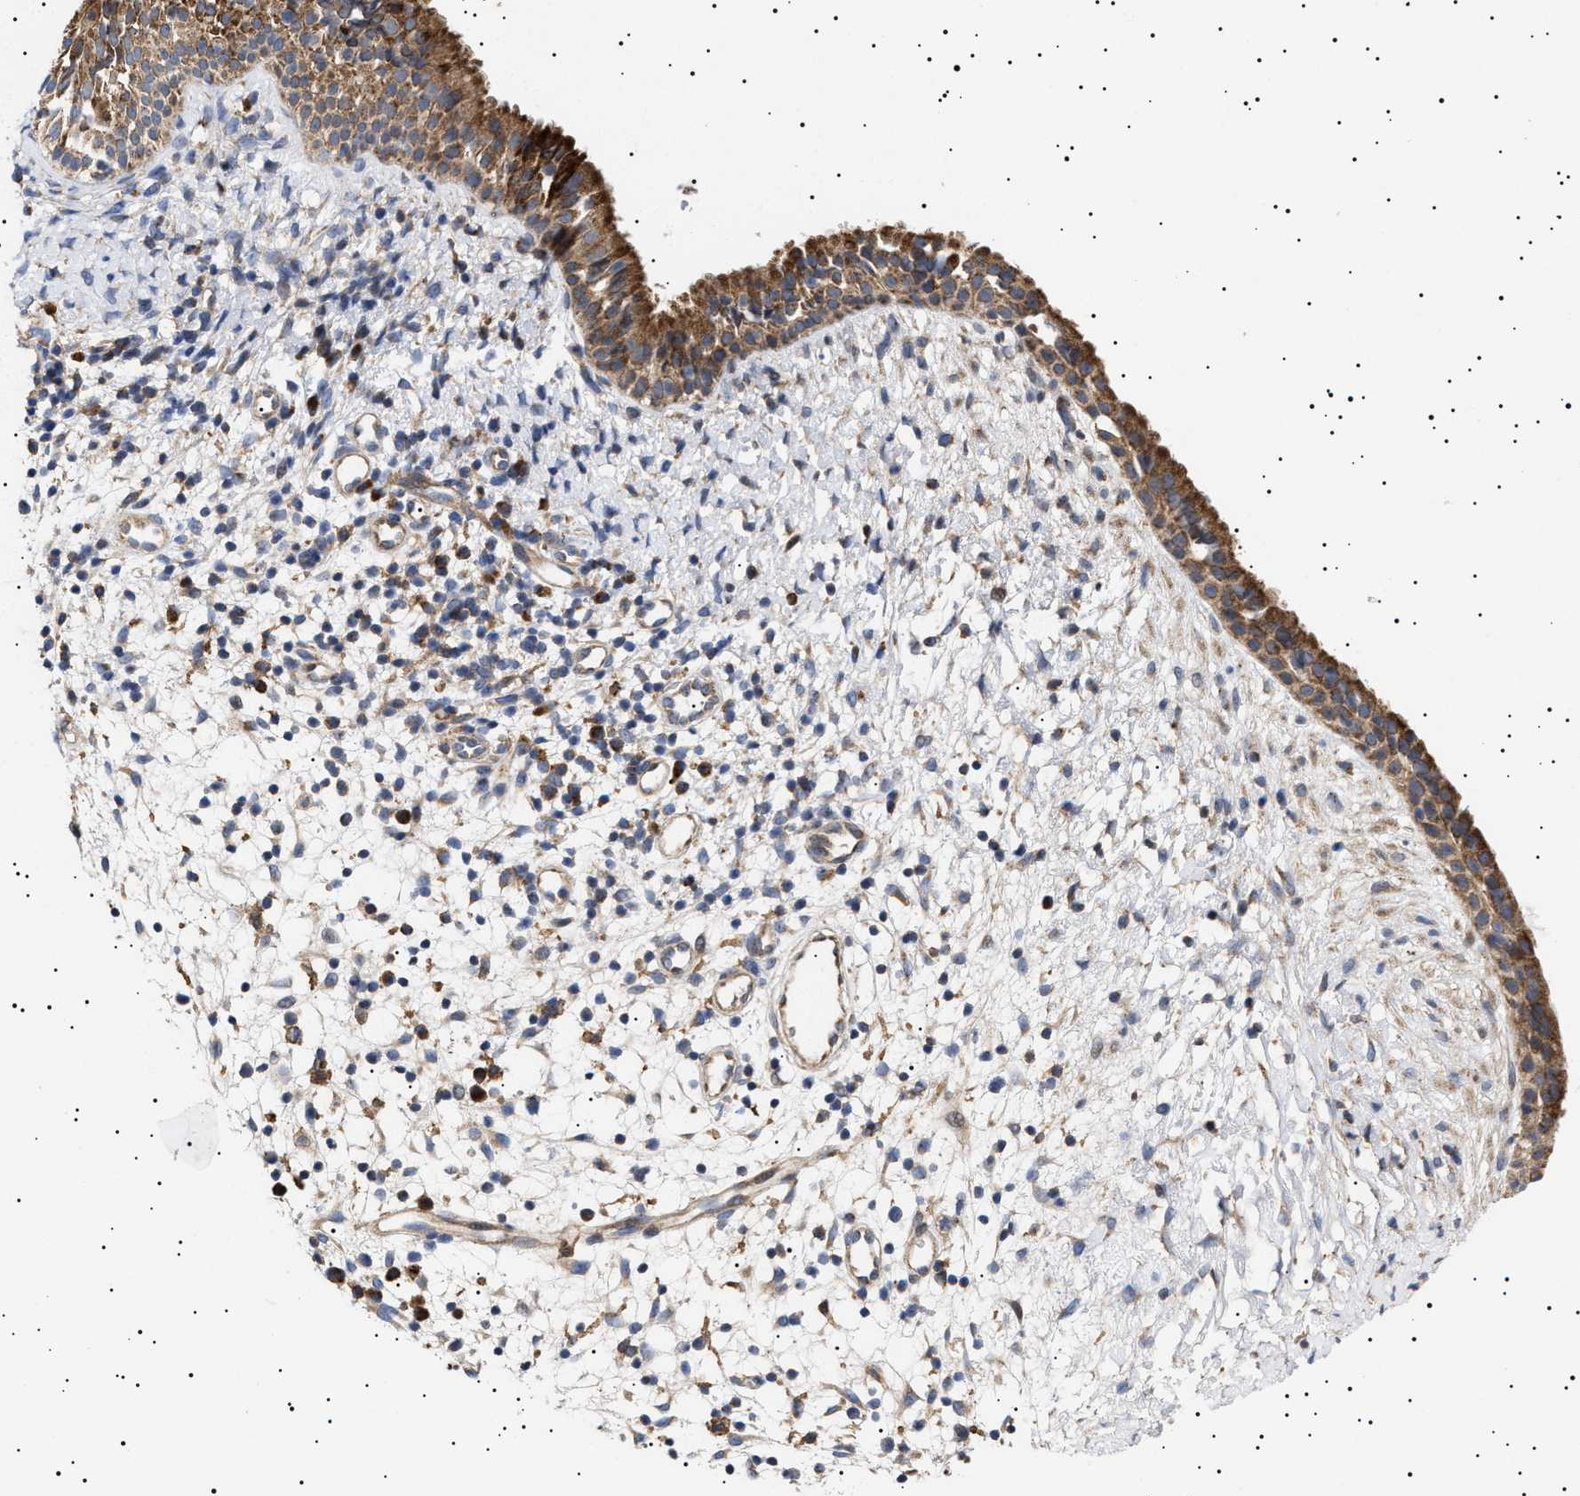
{"staining": {"intensity": "moderate", "quantity": ">75%", "location": "cytoplasmic/membranous"}, "tissue": "nasopharynx", "cell_type": "Respiratory epithelial cells", "image_type": "normal", "snomed": [{"axis": "morphology", "description": "Normal tissue, NOS"}, {"axis": "topography", "description": "Nasopharynx"}], "caption": "Respiratory epithelial cells display moderate cytoplasmic/membranous expression in approximately >75% of cells in benign nasopharynx.", "gene": "MRPL10", "patient": {"sex": "male", "age": 22}}